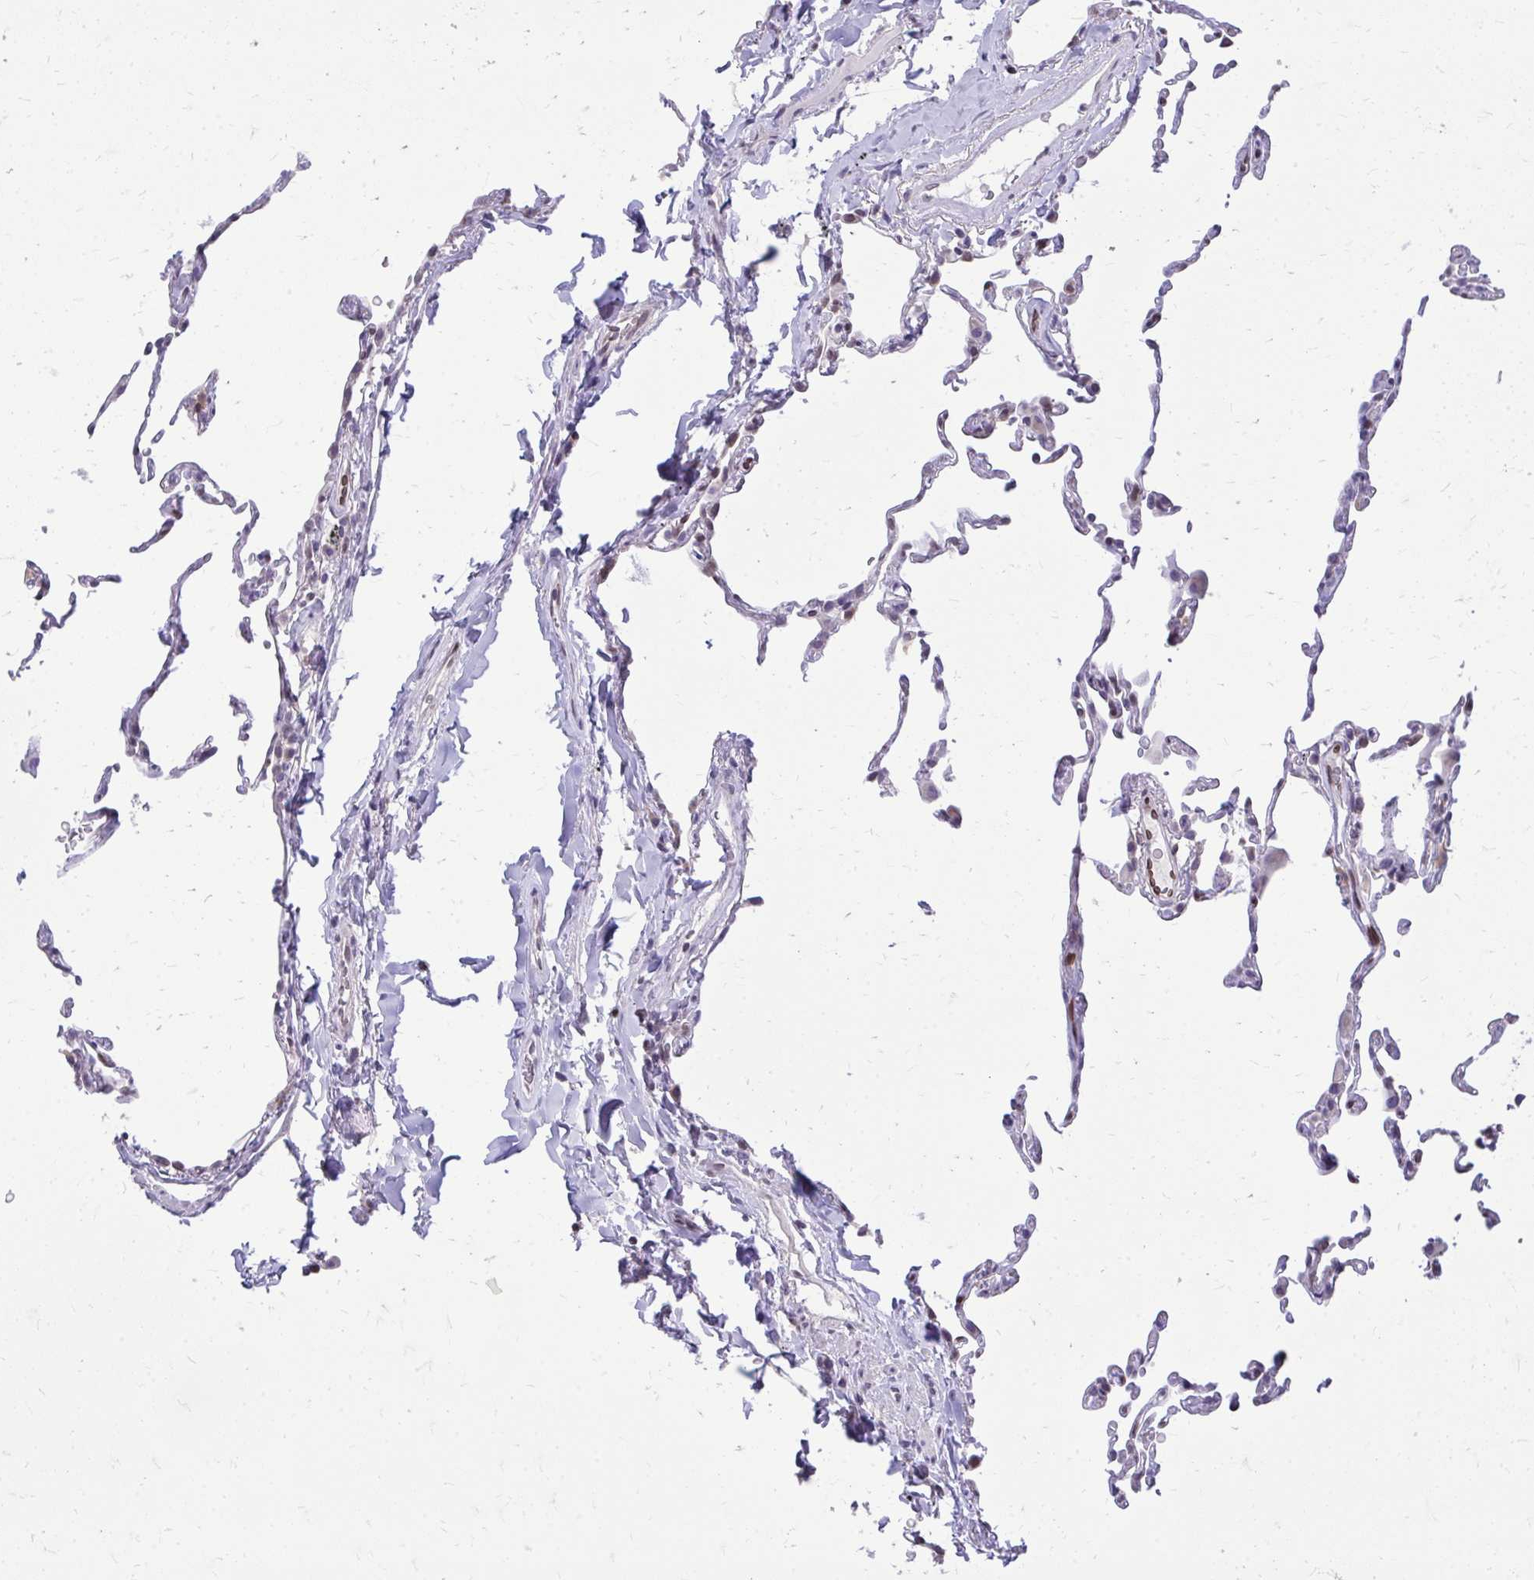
{"staining": {"intensity": "negative", "quantity": "none", "location": "none"}, "tissue": "lung", "cell_type": "Alveolar cells", "image_type": "normal", "snomed": [{"axis": "morphology", "description": "Normal tissue, NOS"}, {"axis": "topography", "description": "Lung"}], "caption": "IHC photomicrograph of unremarkable lung: lung stained with DAB shows no significant protein staining in alveolar cells.", "gene": "RPS6KA2", "patient": {"sex": "female", "age": 57}}